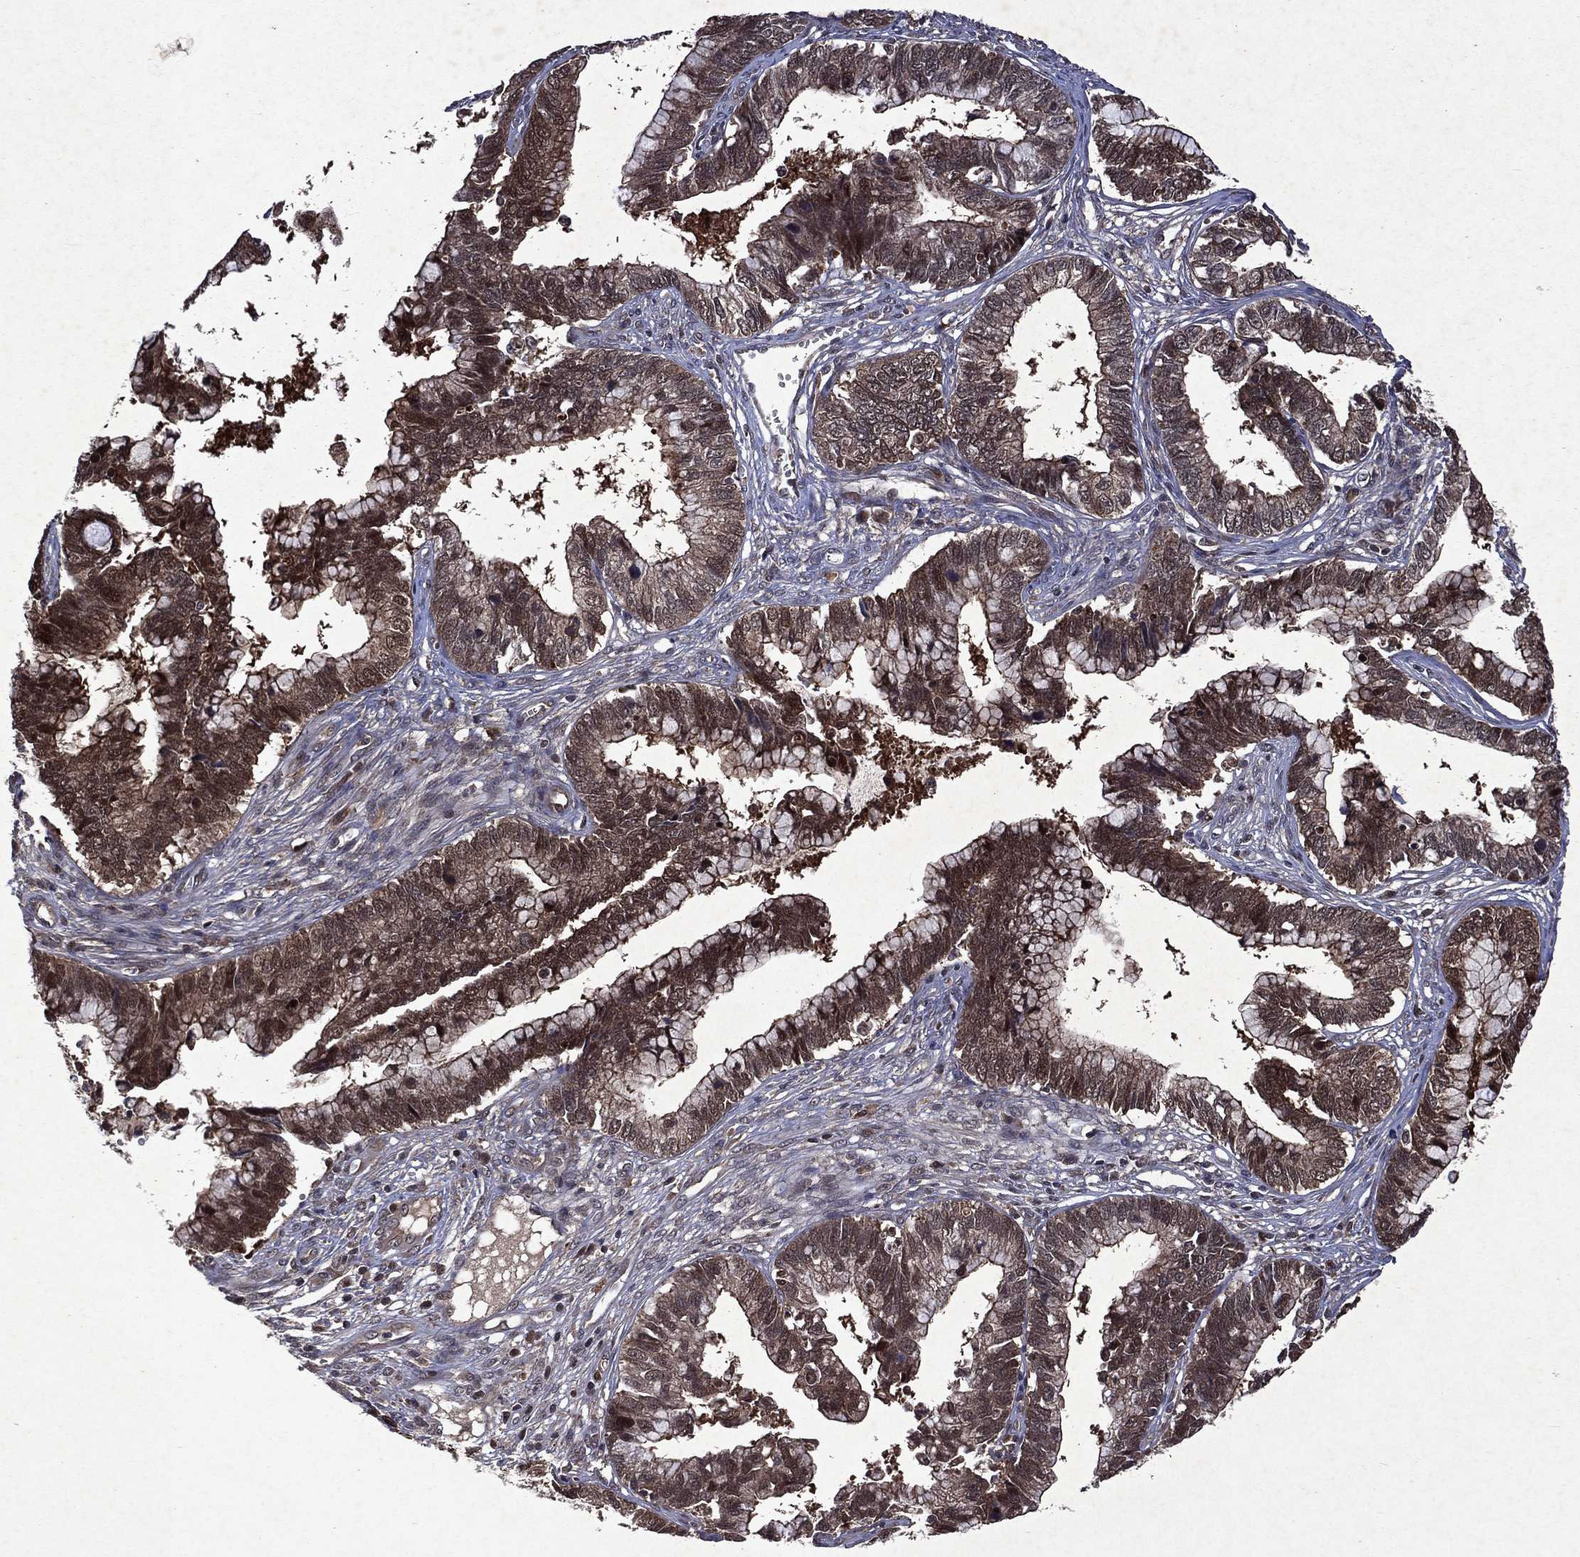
{"staining": {"intensity": "moderate", "quantity": ">75%", "location": "cytoplasmic/membranous"}, "tissue": "cervical cancer", "cell_type": "Tumor cells", "image_type": "cancer", "snomed": [{"axis": "morphology", "description": "Adenocarcinoma, NOS"}, {"axis": "topography", "description": "Cervix"}], "caption": "Immunohistochemistry (IHC) (DAB) staining of cervical cancer (adenocarcinoma) demonstrates moderate cytoplasmic/membranous protein staining in about >75% of tumor cells. The protein is stained brown, and the nuclei are stained in blue (DAB IHC with brightfield microscopy, high magnification).", "gene": "MTAP", "patient": {"sex": "female", "age": 44}}